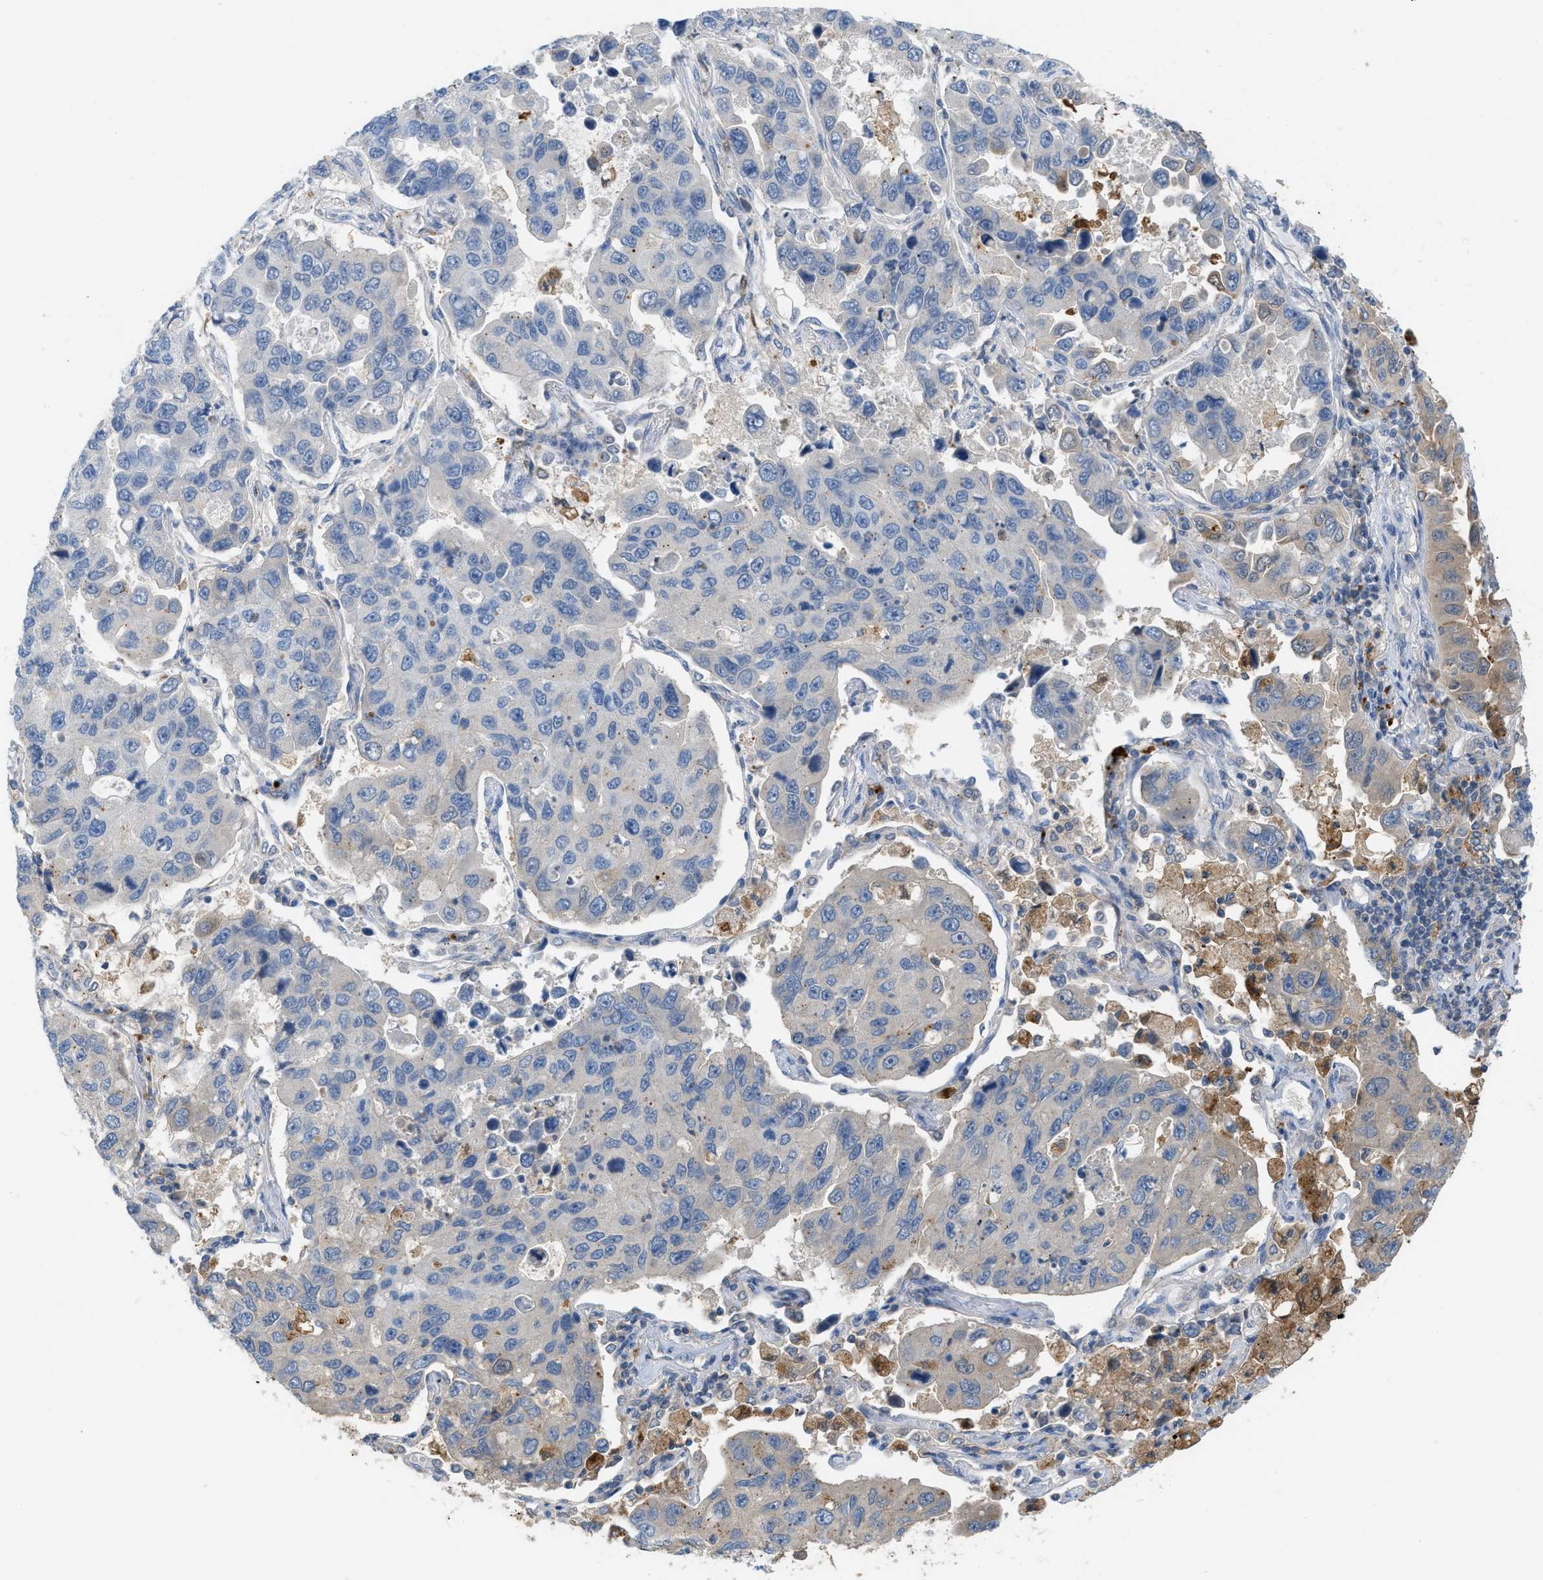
{"staining": {"intensity": "negative", "quantity": "none", "location": "none"}, "tissue": "lung cancer", "cell_type": "Tumor cells", "image_type": "cancer", "snomed": [{"axis": "morphology", "description": "Adenocarcinoma, NOS"}, {"axis": "topography", "description": "Lung"}], "caption": "High power microscopy histopathology image of an immunohistochemistry photomicrograph of lung adenocarcinoma, revealing no significant expression in tumor cells.", "gene": "CSTB", "patient": {"sex": "male", "age": 64}}